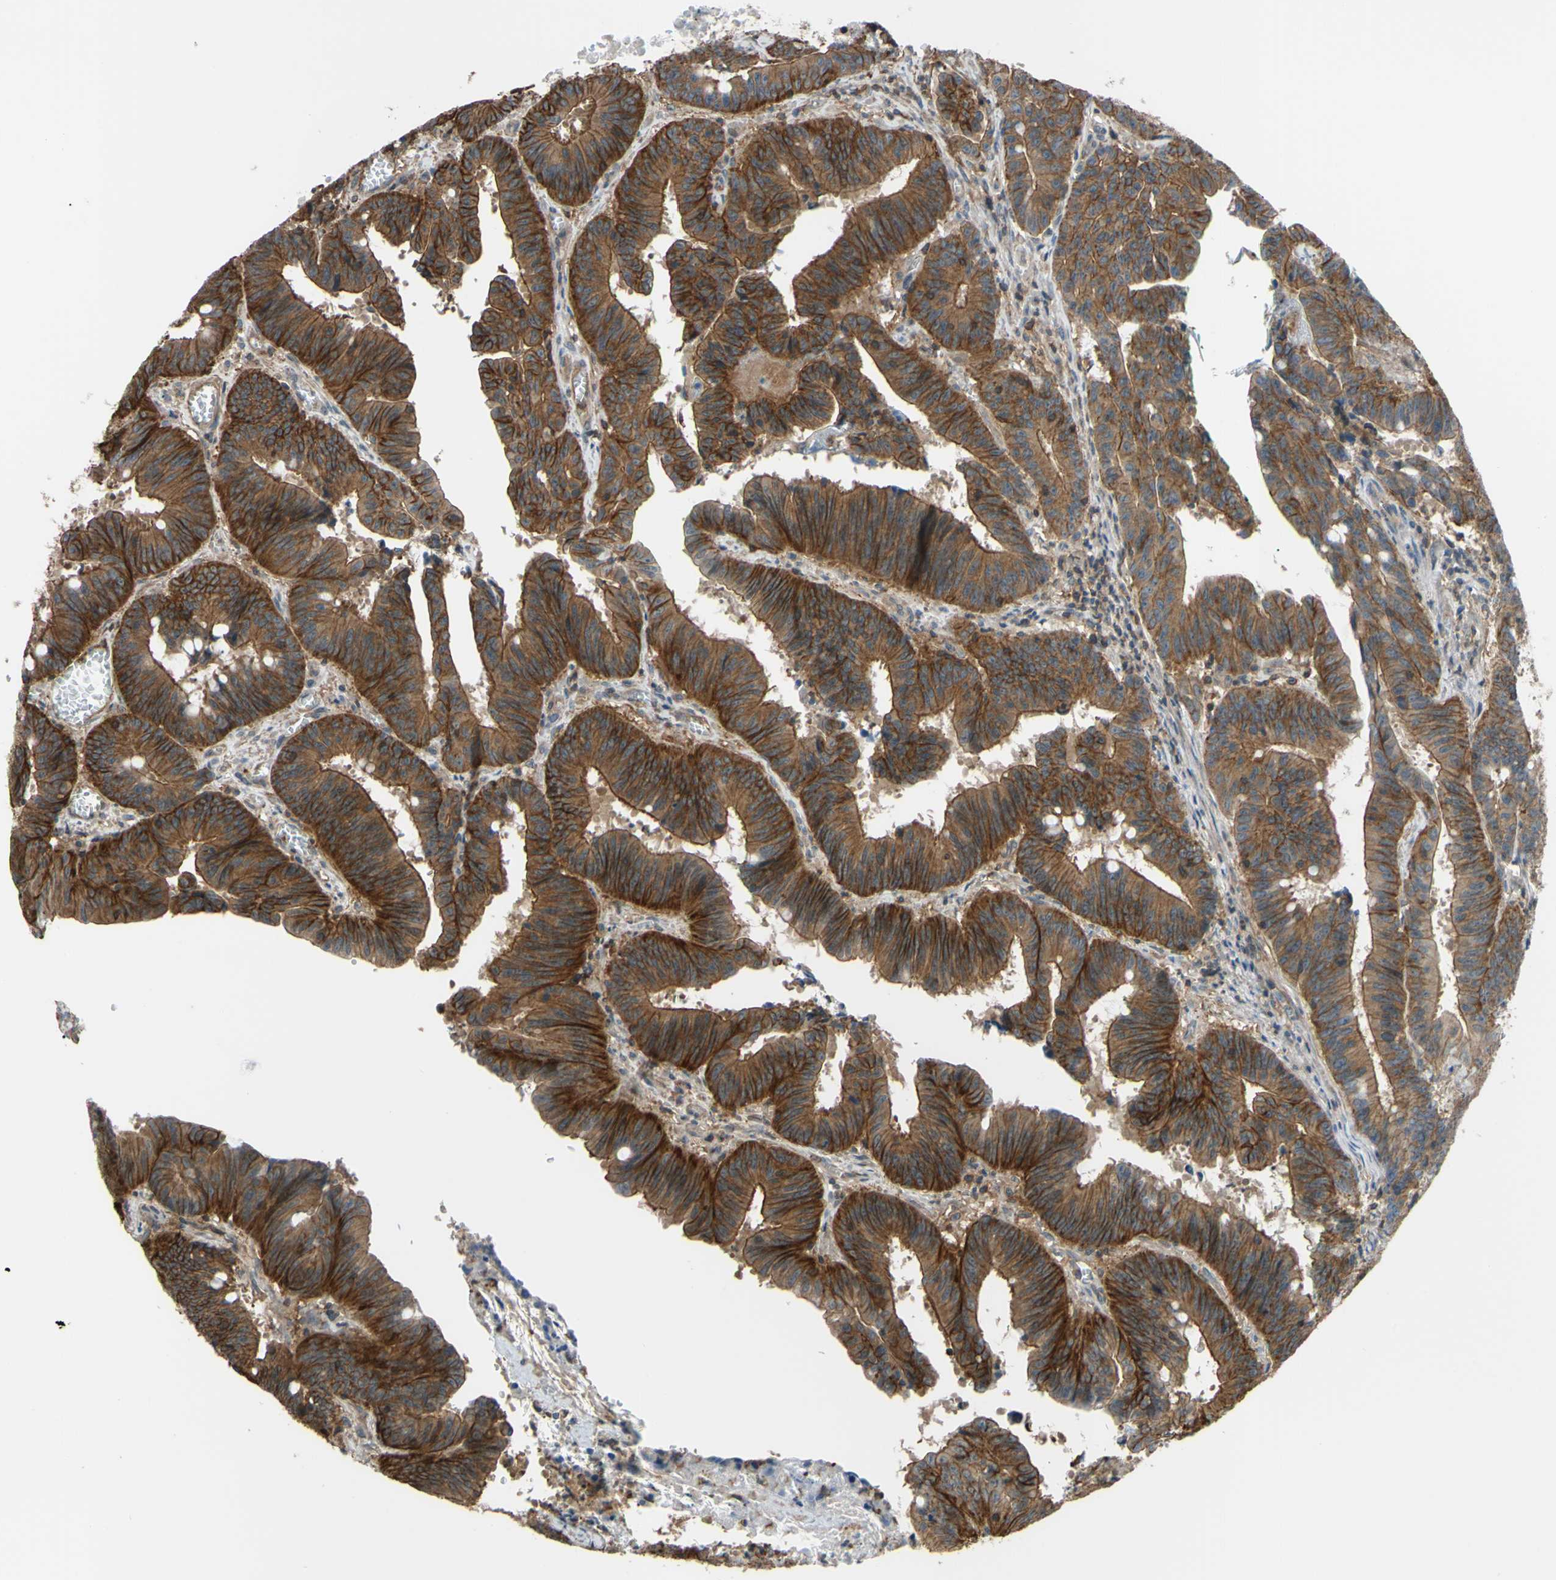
{"staining": {"intensity": "strong", "quantity": ">75%", "location": "cytoplasmic/membranous"}, "tissue": "colorectal cancer", "cell_type": "Tumor cells", "image_type": "cancer", "snomed": [{"axis": "morphology", "description": "Adenocarcinoma, NOS"}, {"axis": "topography", "description": "Colon"}], "caption": "Immunohistochemistry (IHC) of colorectal cancer (adenocarcinoma) shows high levels of strong cytoplasmic/membranous expression in approximately >75% of tumor cells.", "gene": "ADD3", "patient": {"sex": "male", "age": 45}}